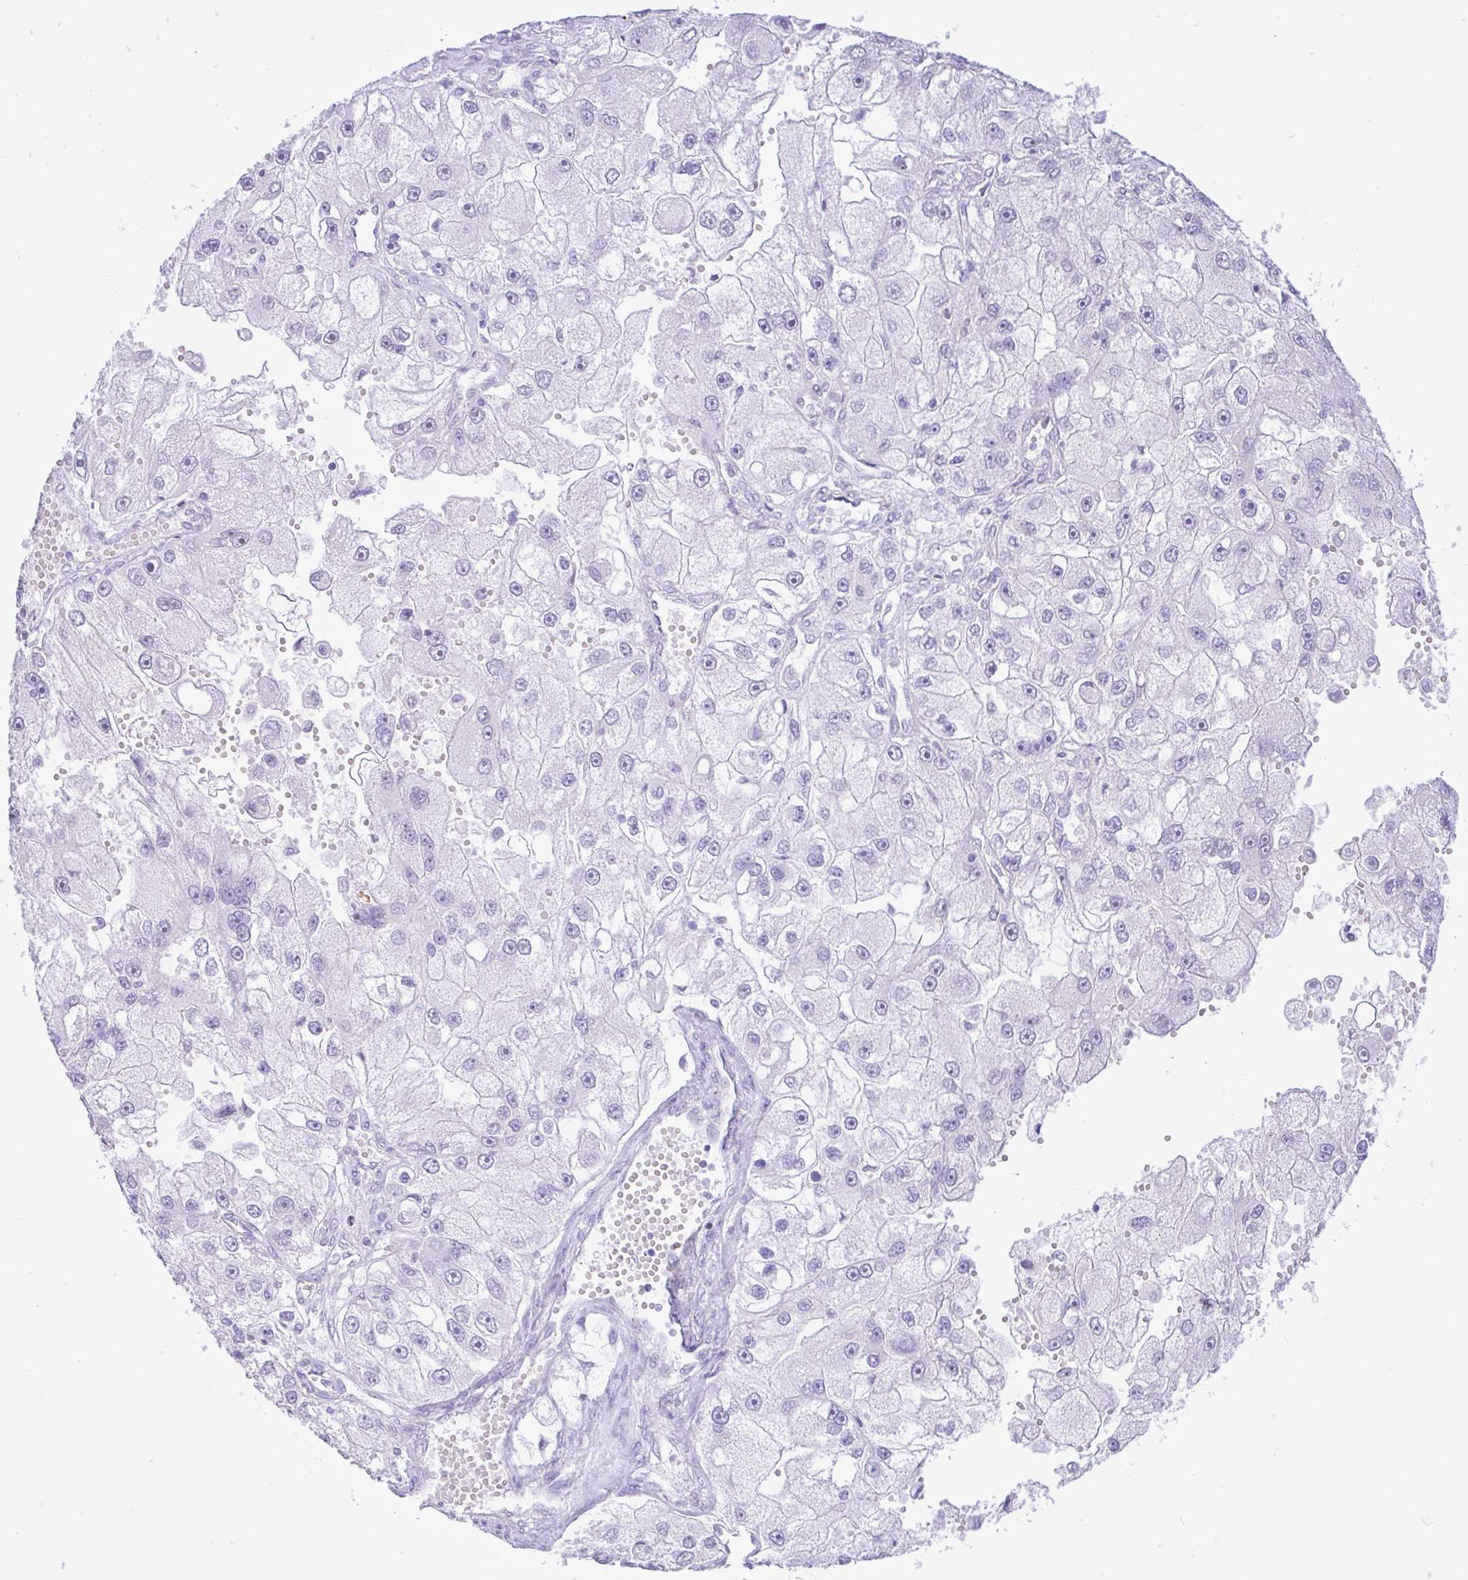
{"staining": {"intensity": "negative", "quantity": "none", "location": "none"}, "tissue": "renal cancer", "cell_type": "Tumor cells", "image_type": "cancer", "snomed": [{"axis": "morphology", "description": "Adenocarcinoma, NOS"}, {"axis": "topography", "description": "Kidney"}], "caption": "Human renal cancer (adenocarcinoma) stained for a protein using IHC demonstrates no expression in tumor cells.", "gene": "REEP1", "patient": {"sex": "male", "age": 63}}